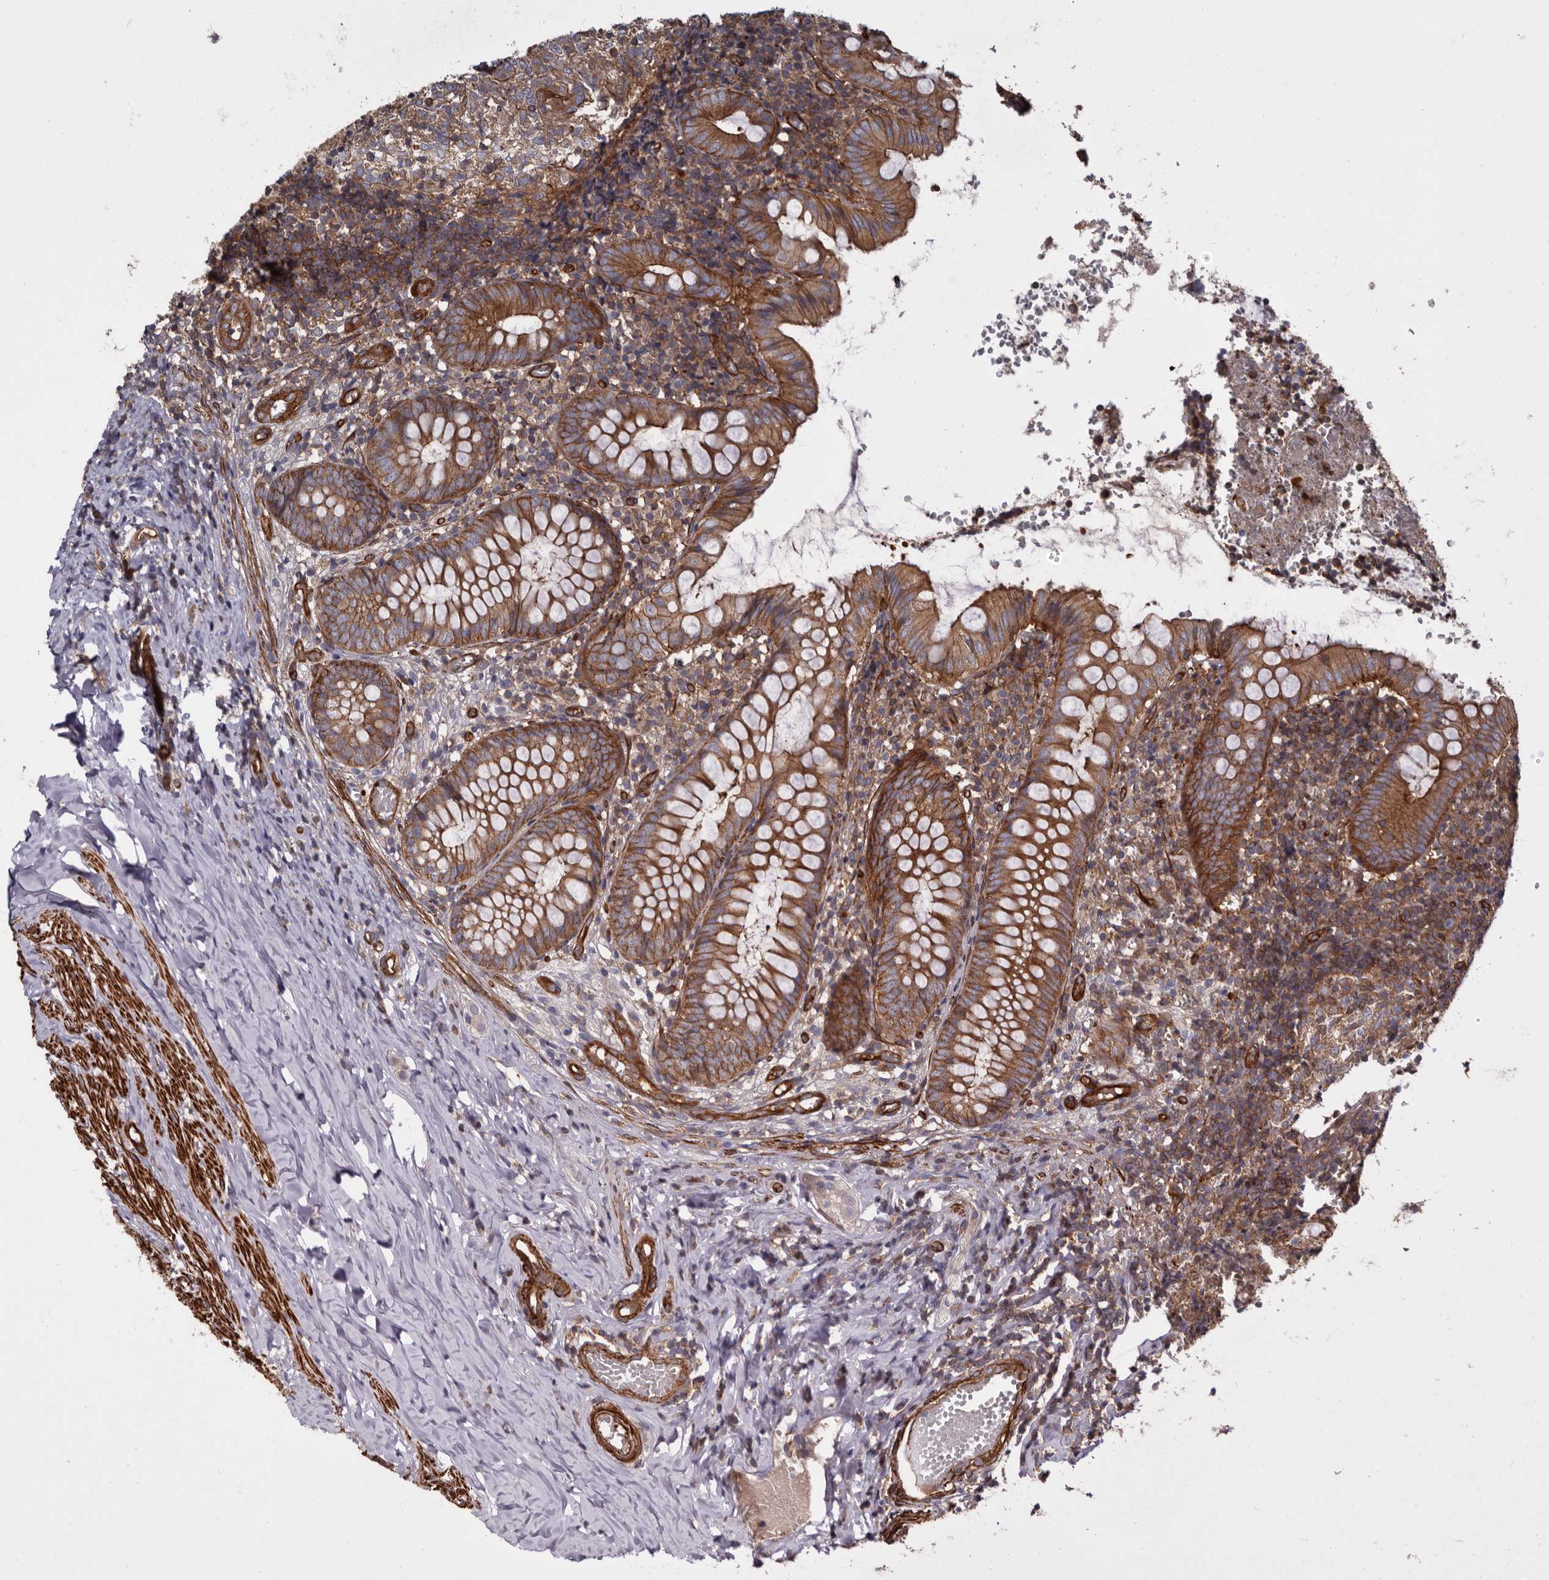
{"staining": {"intensity": "moderate", "quantity": ">75%", "location": "cytoplasmic/membranous"}, "tissue": "appendix", "cell_type": "Glandular cells", "image_type": "normal", "snomed": [{"axis": "morphology", "description": "Normal tissue, NOS"}, {"axis": "topography", "description": "Appendix"}], "caption": "A medium amount of moderate cytoplasmic/membranous positivity is identified in approximately >75% of glandular cells in unremarkable appendix.", "gene": "TMC7", "patient": {"sex": "male", "age": 8}}